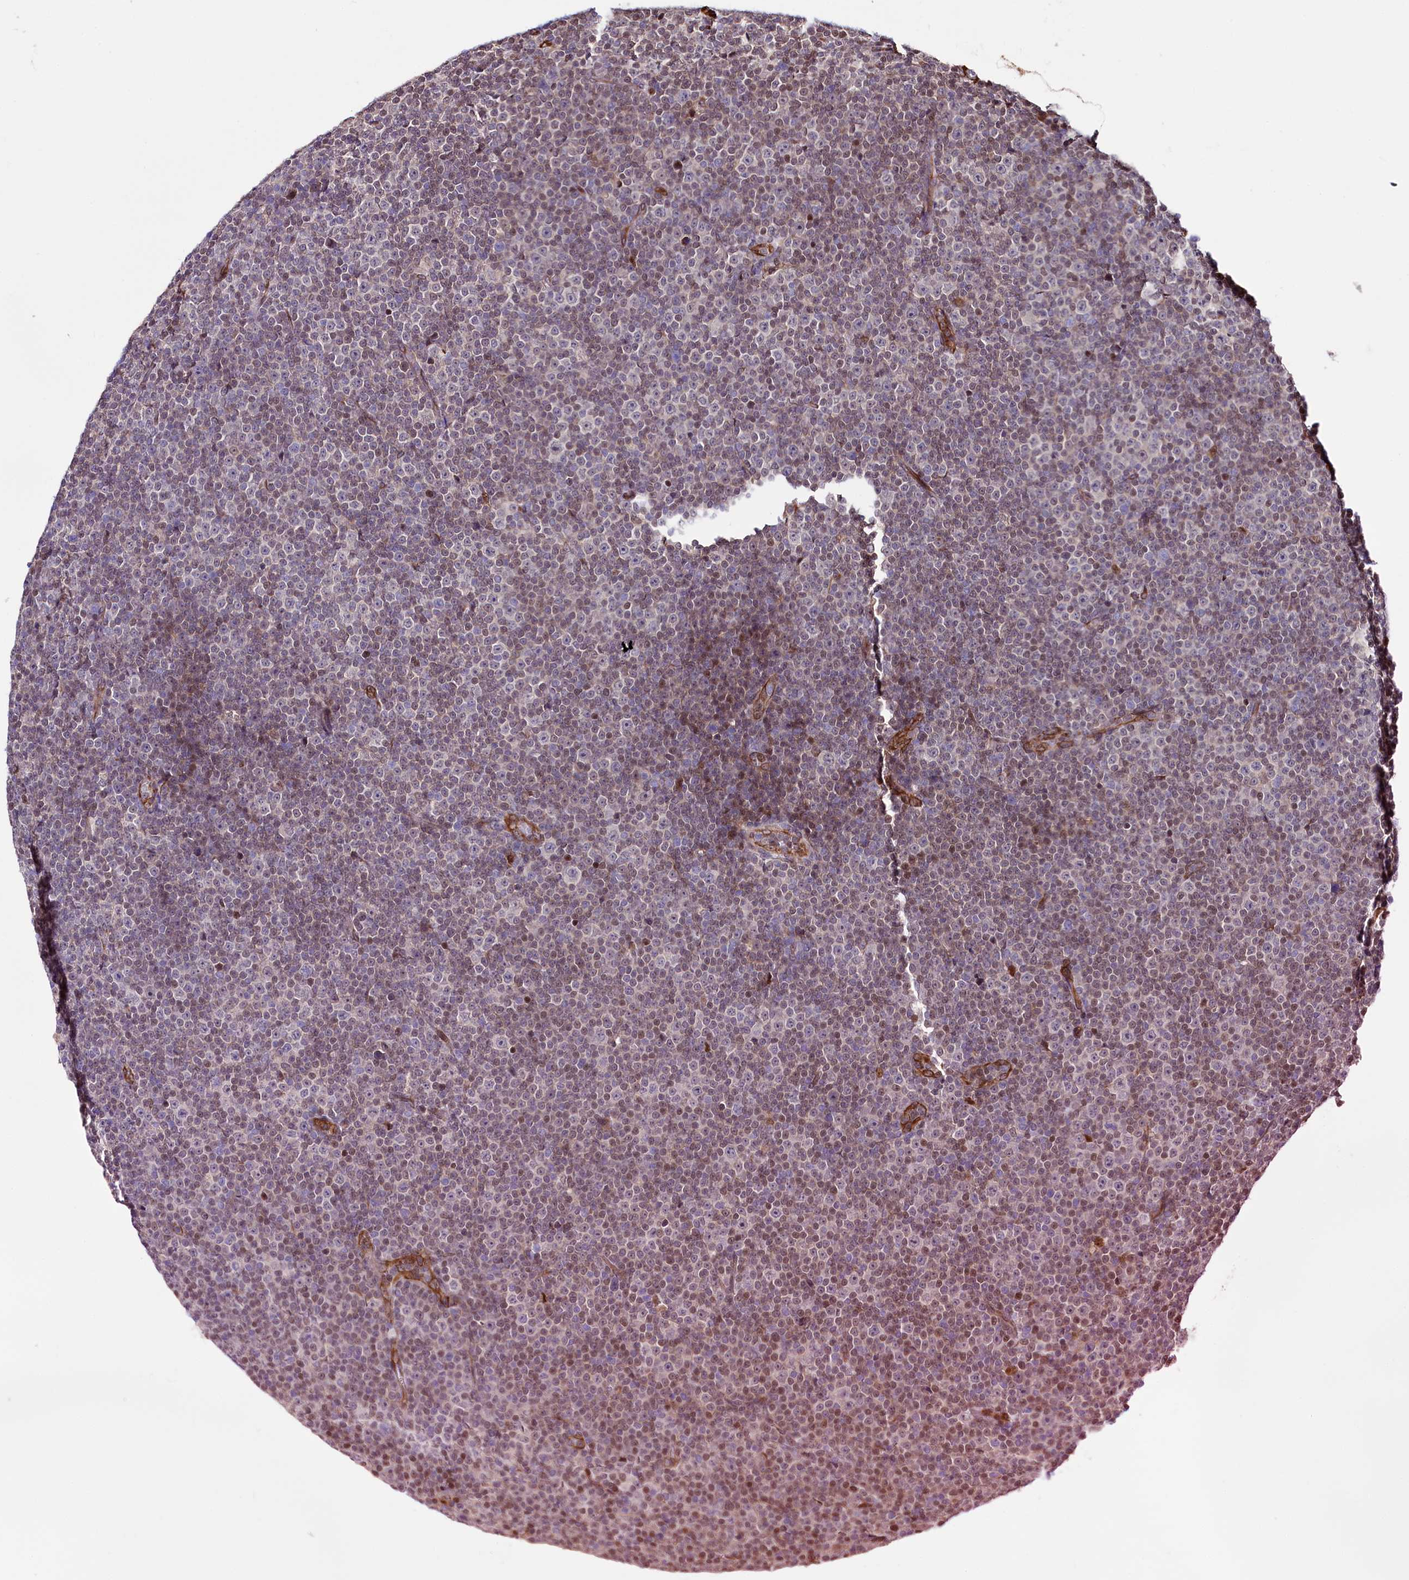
{"staining": {"intensity": "moderate", "quantity": "25%-75%", "location": "nuclear"}, "tissue": "lymphoma", "cell_type": "Tumor cells", "image_type": "cancer", "snomed": [{"axis": "morphology", "description": "Malignant lymphoma, non-Hodgkin's type, Low grade"}, {"axis": "topography", "description": "Lymph node"}], "caption": "A brown stain labels moderate nuclear positivity of a protein in human malignant lymphoma, non-Hodgkin's type (low-grade) tumor cells. (brown staining indicates protein expression, while blue staining denotes nuclei).", "gene": "CUTC", "patient": {"sex": "female", "age": 67}}